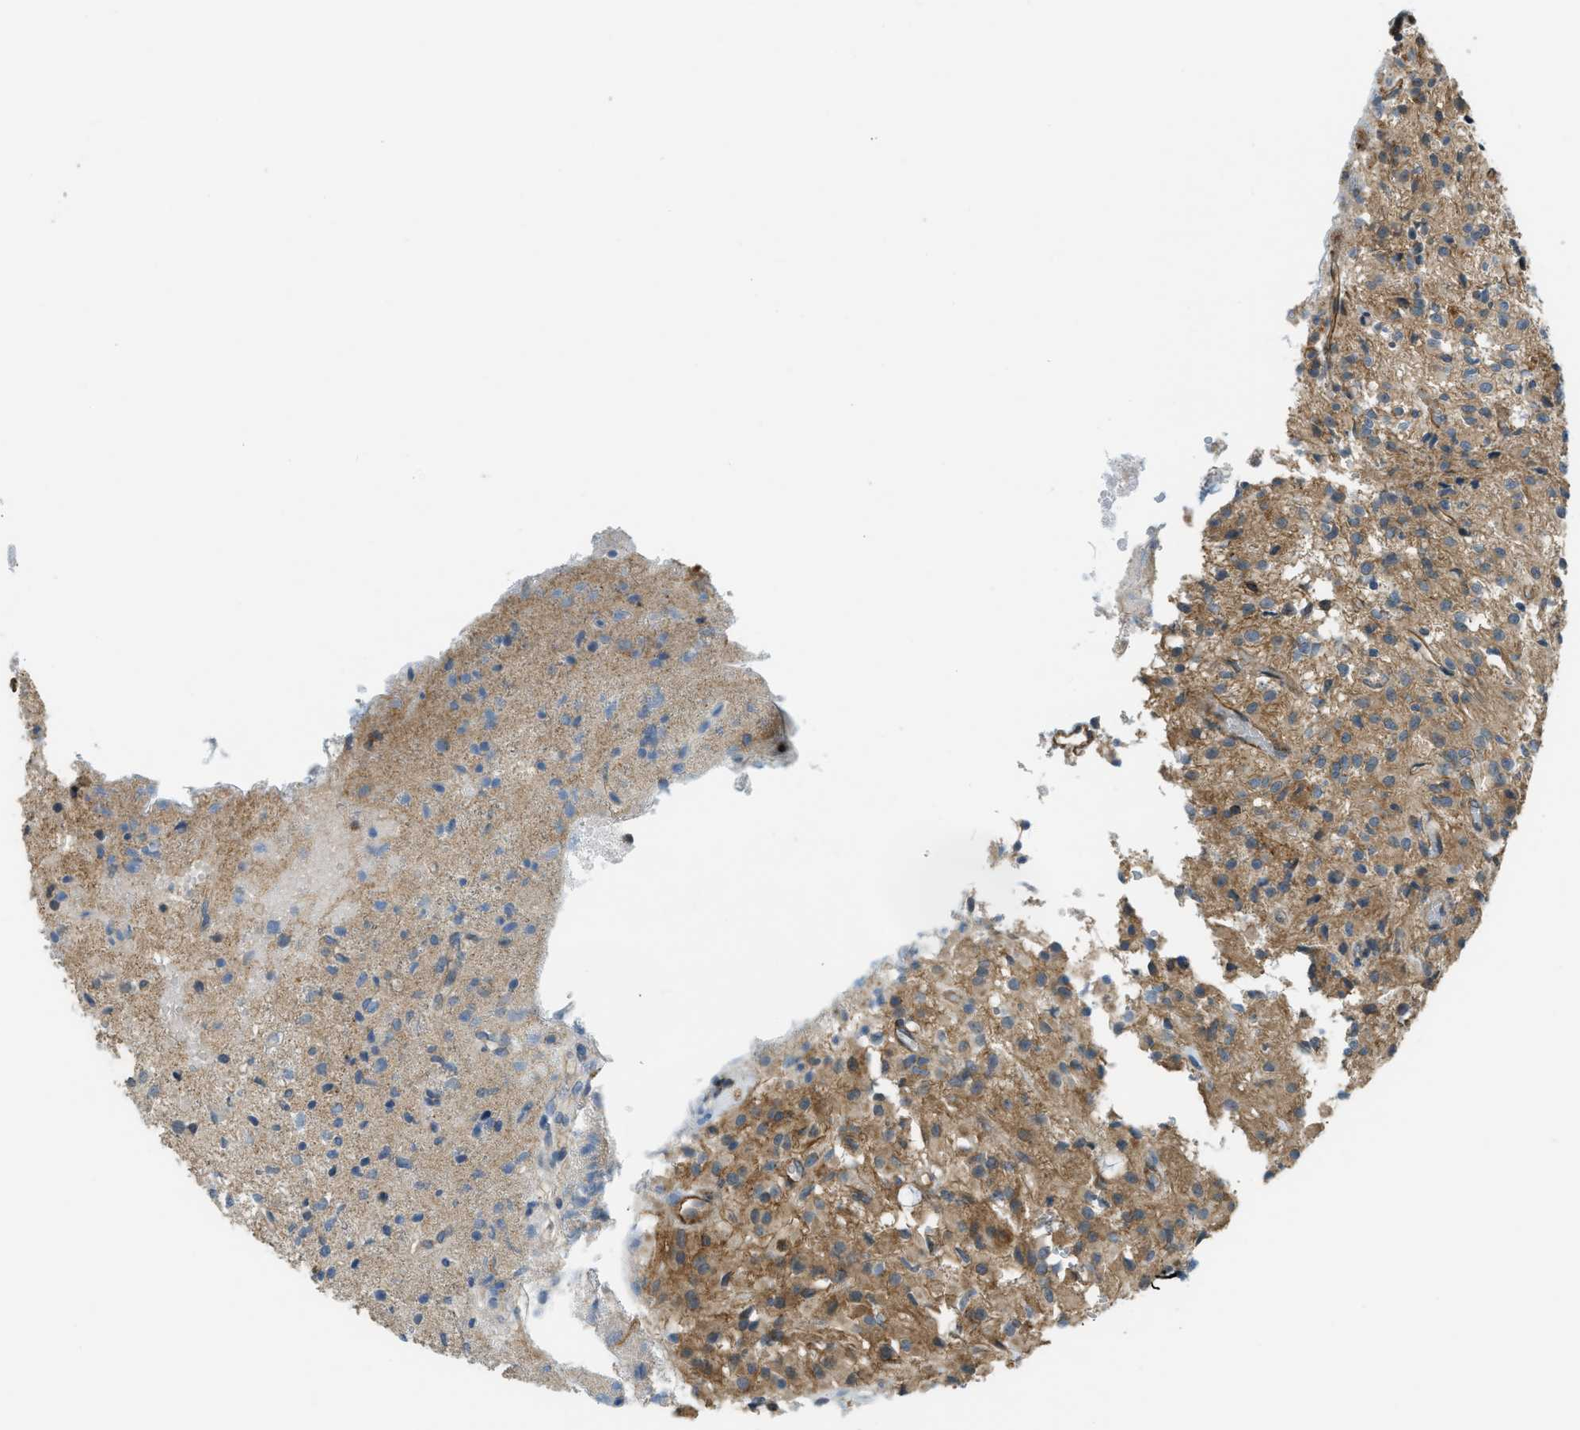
{"staining": {"intensity": "moderate", "quantity": ">75%", "location": "cytoplasmic/membranous"}, "tissue": "glioma", "cell_type": "Tumor cells", "image_type": "cancer", "snomed": [{"axis": "morphology", "description": "Glioma, malignant, High grade"}, {"axis": "topography", "description": "Brain"}], "caption": "Immunohistochemistry histopathology image of human glioma stained for a protein (brown), which demonstrates medium levels of moderate cytoplasmic/membranous staining in about >75% of tumor cells.", "gene": "KIAA1671", "patient": {"sex": "female", "age": 59}}